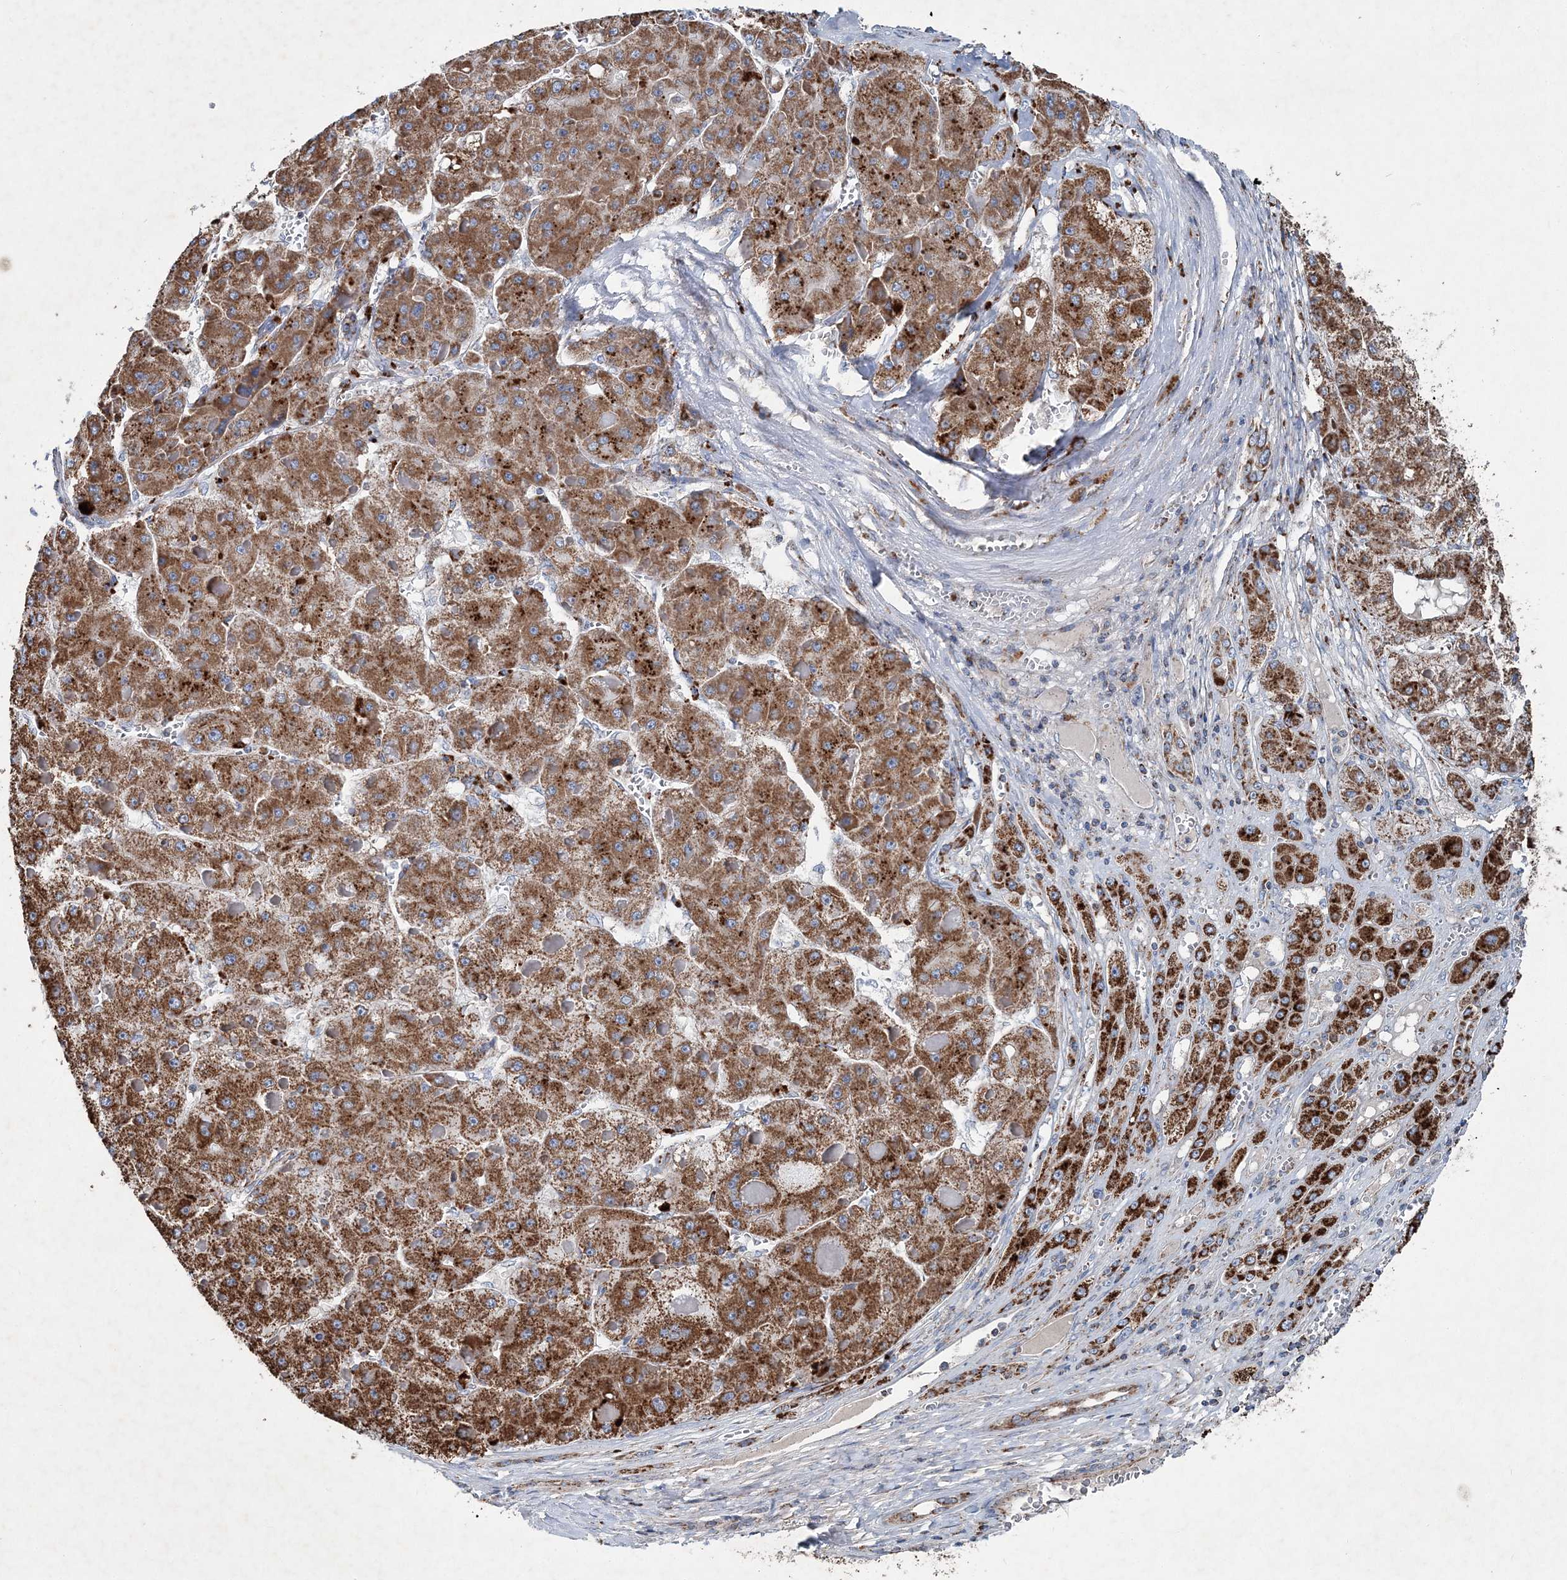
{"staining": {"intensity": "moderate", "quantity": ">75%", "location": "cytoplasmic/membranous"}, "tissue": "liver cancer", "cell_type": "Tumor cells", "image_type": "cancer", "snomed": [{"axis": "morphology", "description": "Carcinoma, Hepatocellular, NOS"}, {"axis": "topography", "description": "Liver"}], "caption": "Brown immunohistochemical staining in human liver cancer (hepatocellular carcinoma) exhibits moderate cytoplasmic/membranous positivity in approximately >75% of tumor cells. The staining was performed using DAB, with brown indicating positive protein expression. Nuclei are stained blue with hematoxylin.", "gene": "SPAG16", "patient": {"sex": "female", "age": 73}}